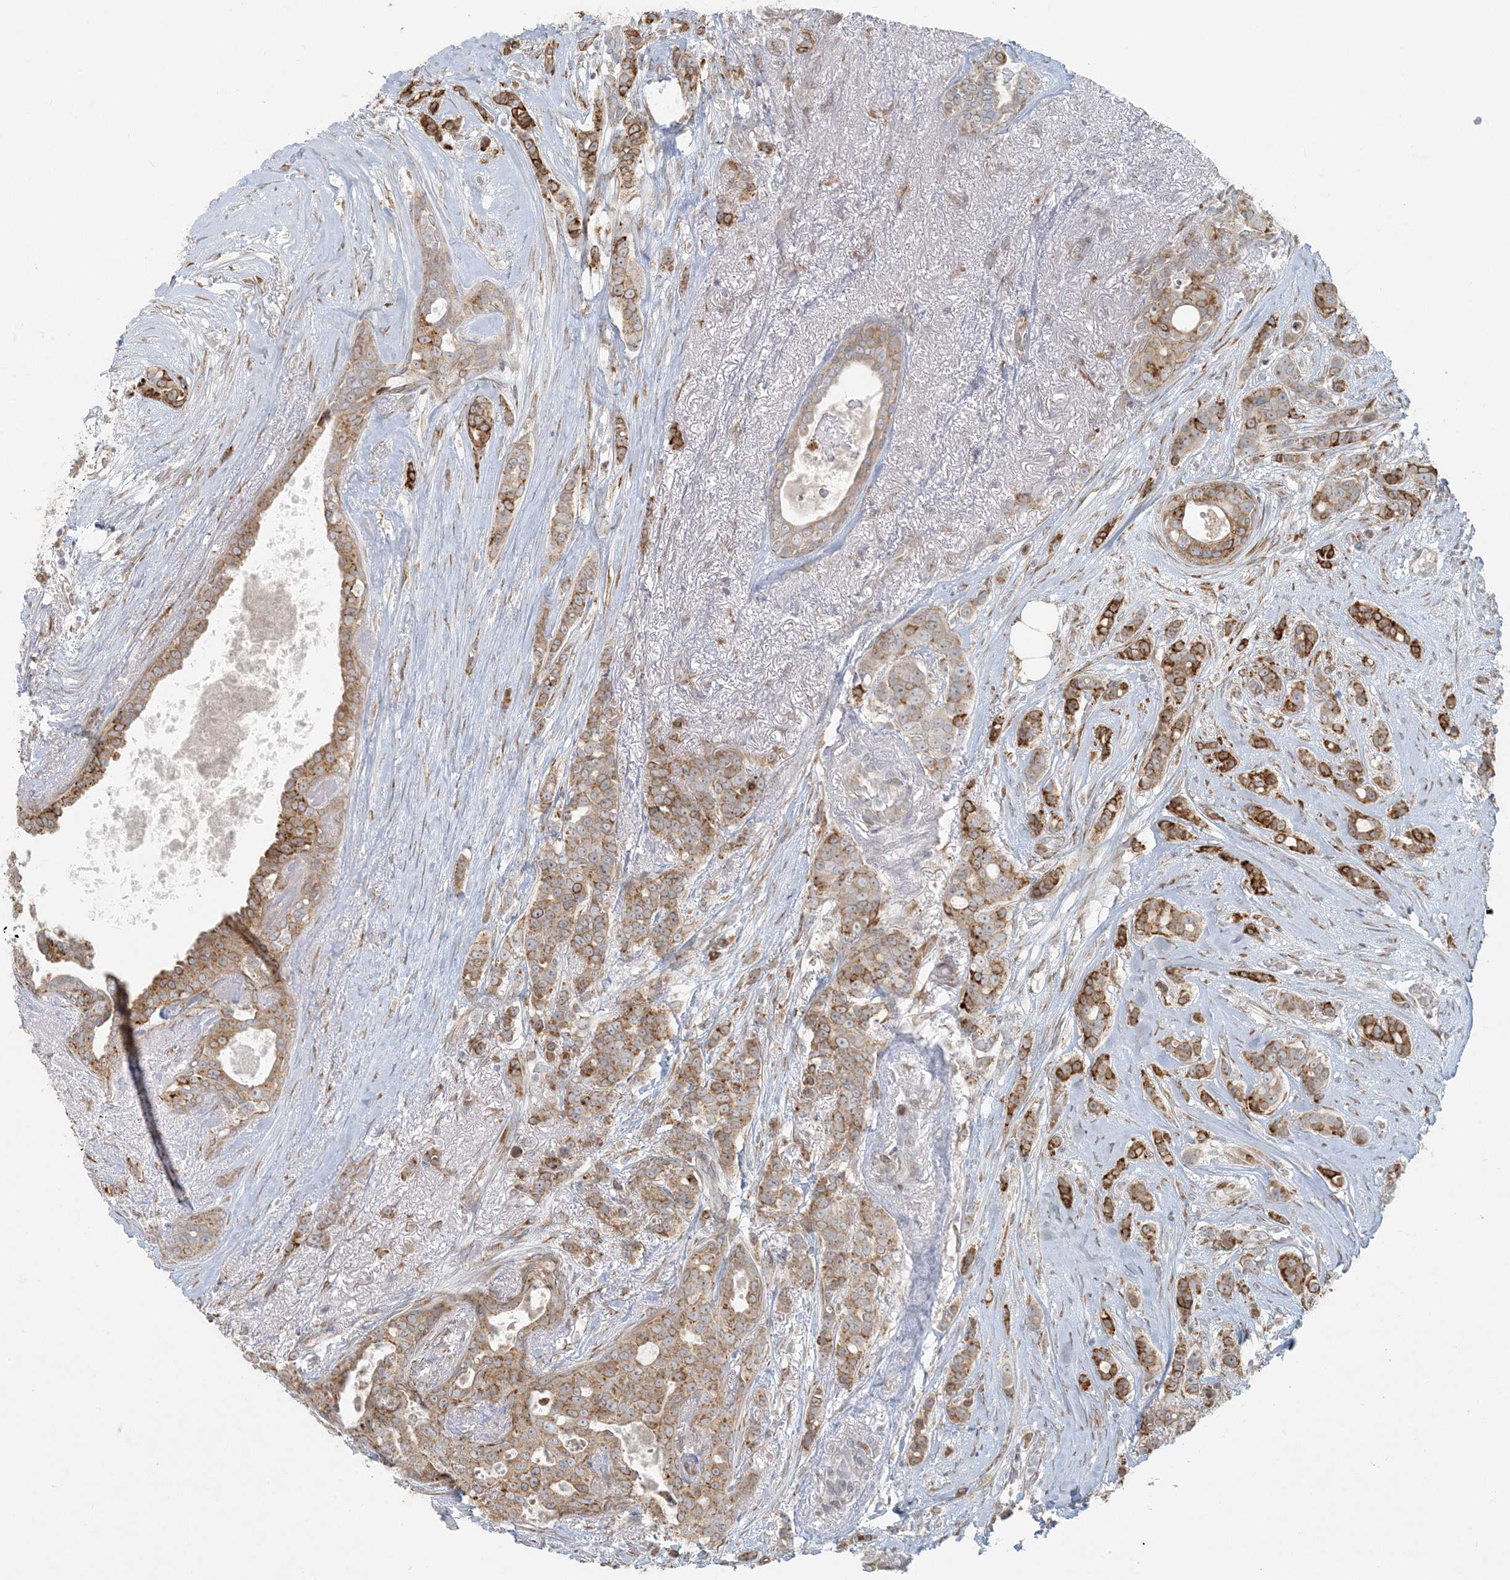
{"staining": {"intensity": "strong", "quantity": ">75%", "location": "cytoplasmic/membranous"}, "tissue": "breast cancer", "cell_type": "Tumor cells", "image_type": "cancer", "snomed": [{"axis": "morphology", "description": "Lobular carcinoma"}, {"axis": "topography", "description": "Breast"}], "caption": "Immunohistochemistry of human breast cancer (lobular carcinoma) demonstrates high levels of strong cytoplasmic/membranous positivity in about >75% of tumor cells.", "gene": "HACL1", "patient": {"sex": "female", "age": 51}}